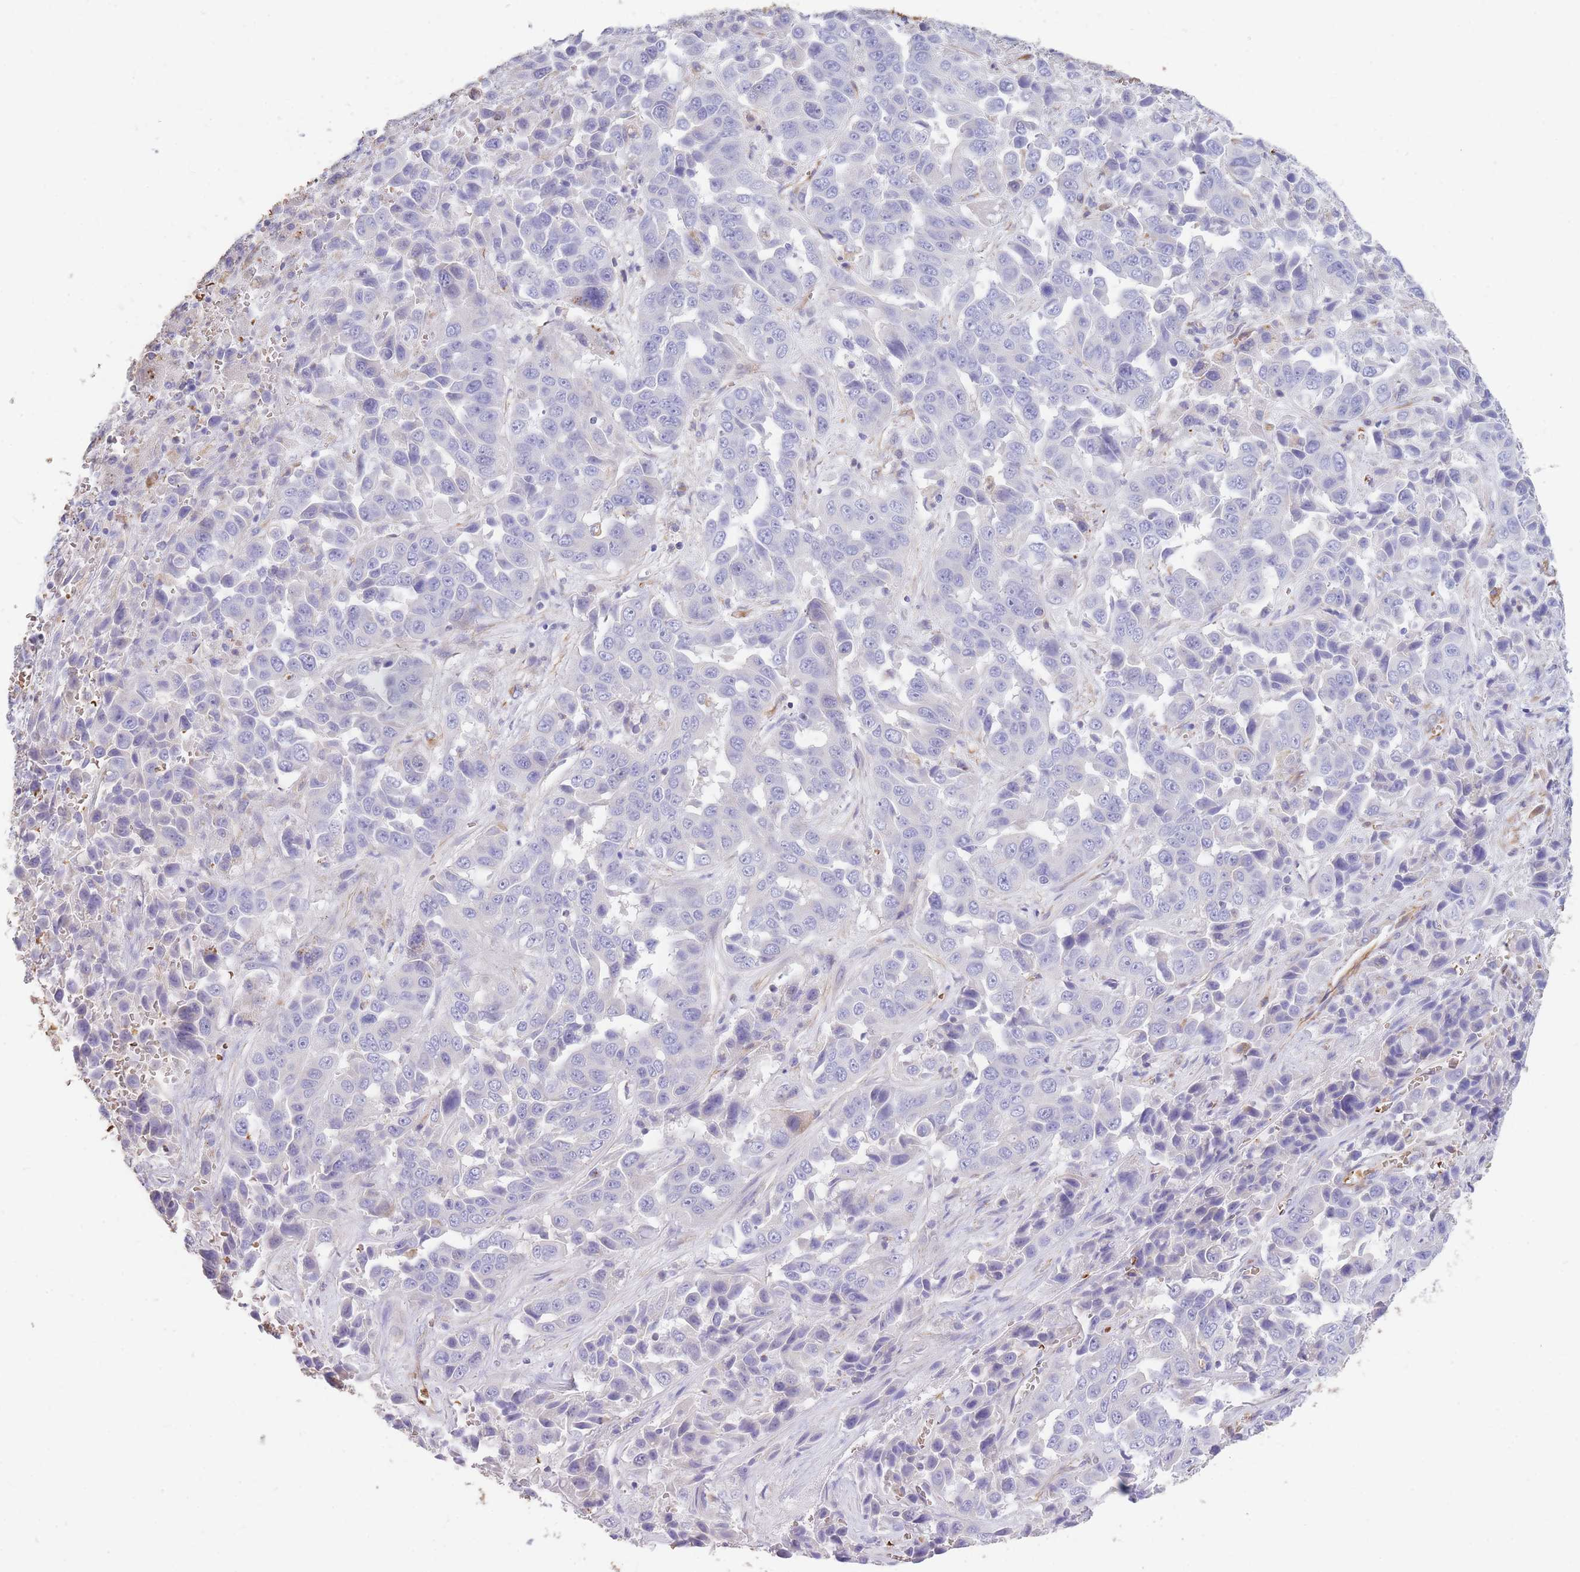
{"staining": {"intensity": "negative", "quantity": "none", "location": "none"}, "tissue": "liver cancer", "cell_type": "Tumor cells", "image_type": "cancer", "snomed": [{"axis": "morphology", "description": "Cholangiocarcinoma"}, {"axis": "topography", "description": "Liver"}], "caption": "Tumor cells are negative for brown protein staining in liver cancer.", "gene": "ANKRD53", "patient": {"sex": "female", "age": 52}}